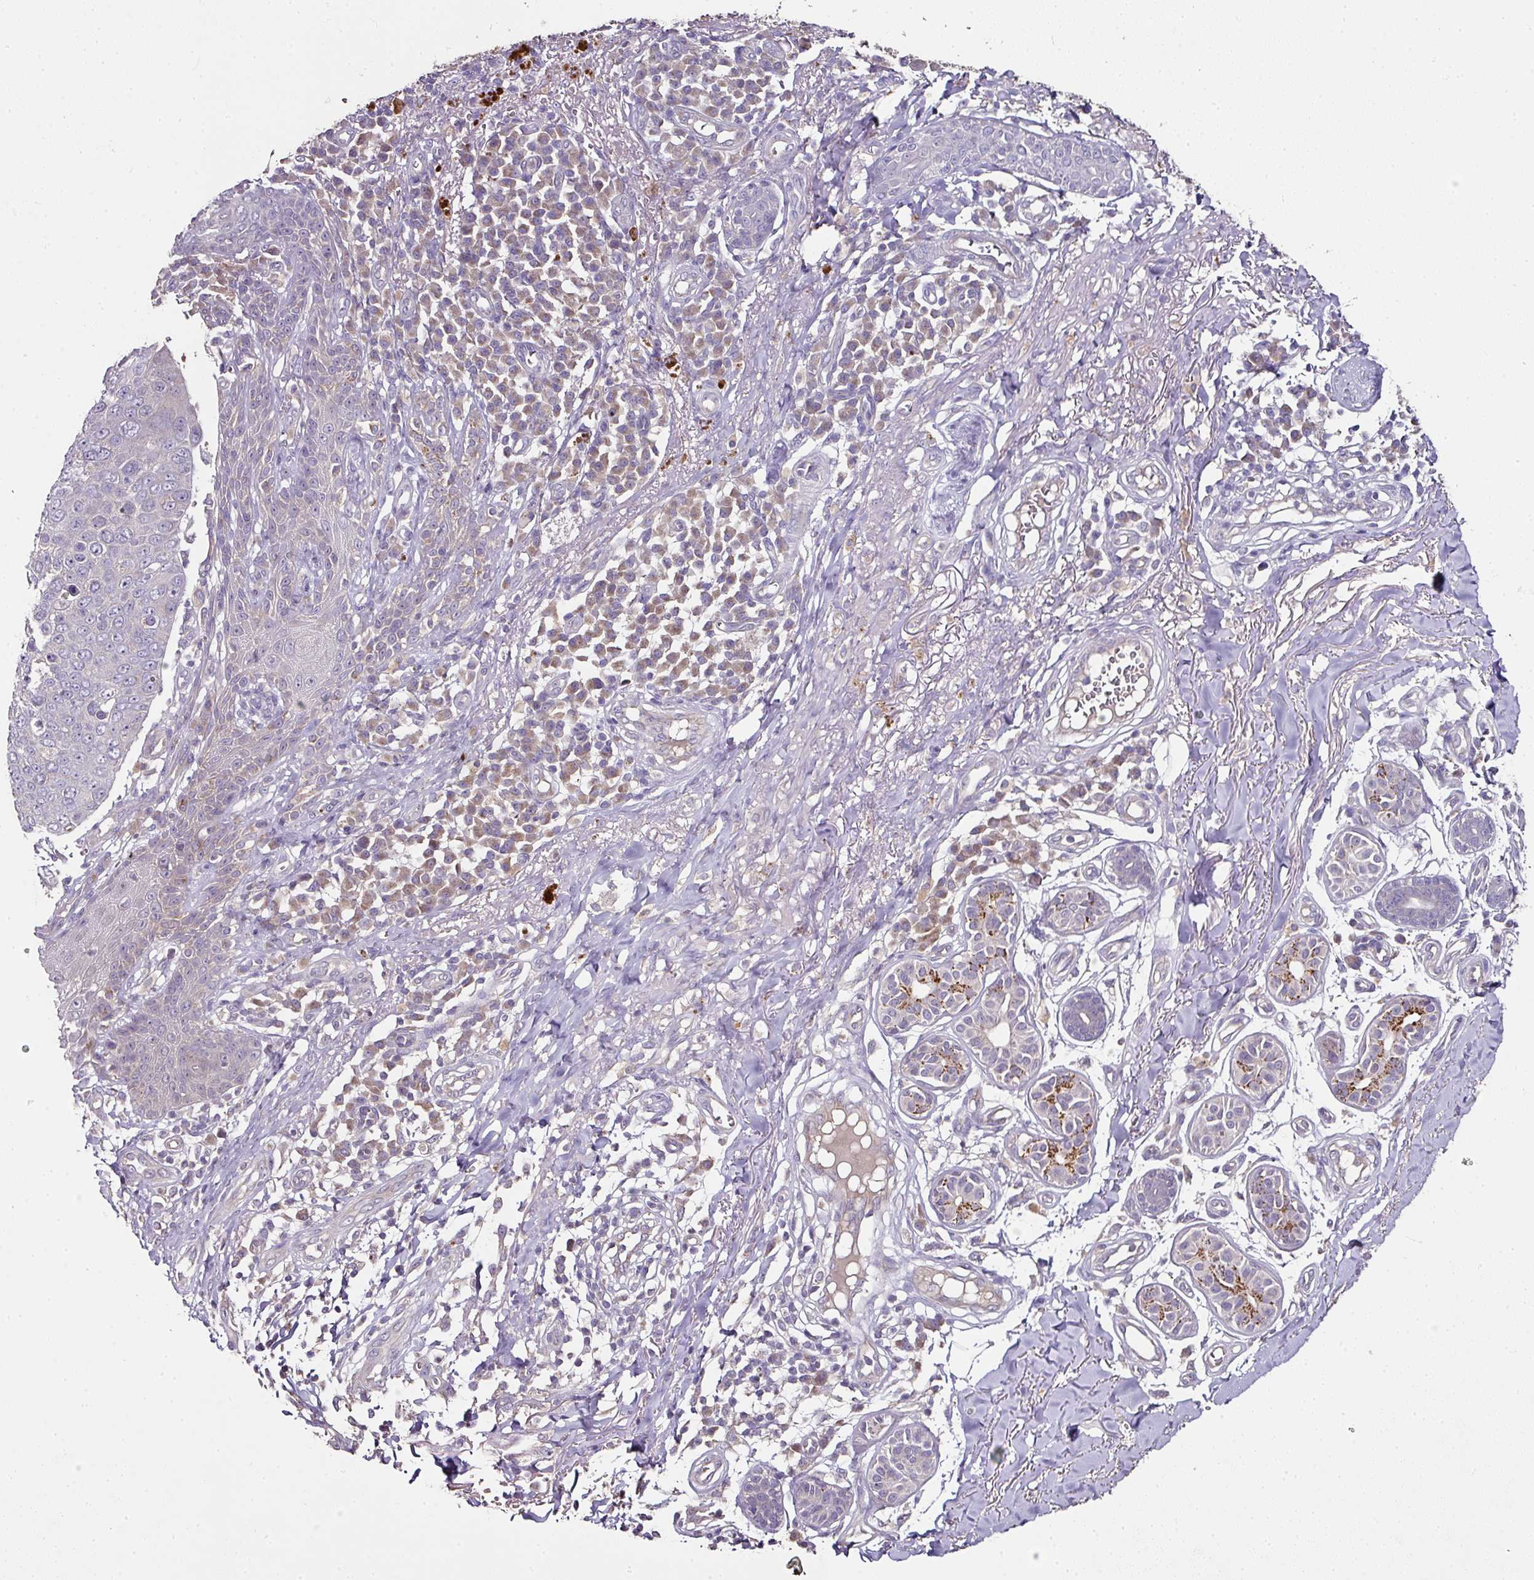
{"staining": {"intensity": "negative", "quantity": "none", "location": "none"}, "tissue": "skin cancer", "cell_type": "Tumor cells", "image_type": "cancer", "snomed": [{"axis": "morphology", "description": "Squamous cell carcinoma, NOS"}, {"axis": "topography", "description": "Skin"}], "caption": "A high-resolution micrograph shows IHC staining of skin cancer, which demonstrates no significant staining in tumor cells.", "gene": "SKIC2", "patient": {"sex": "male", "age": 71}}